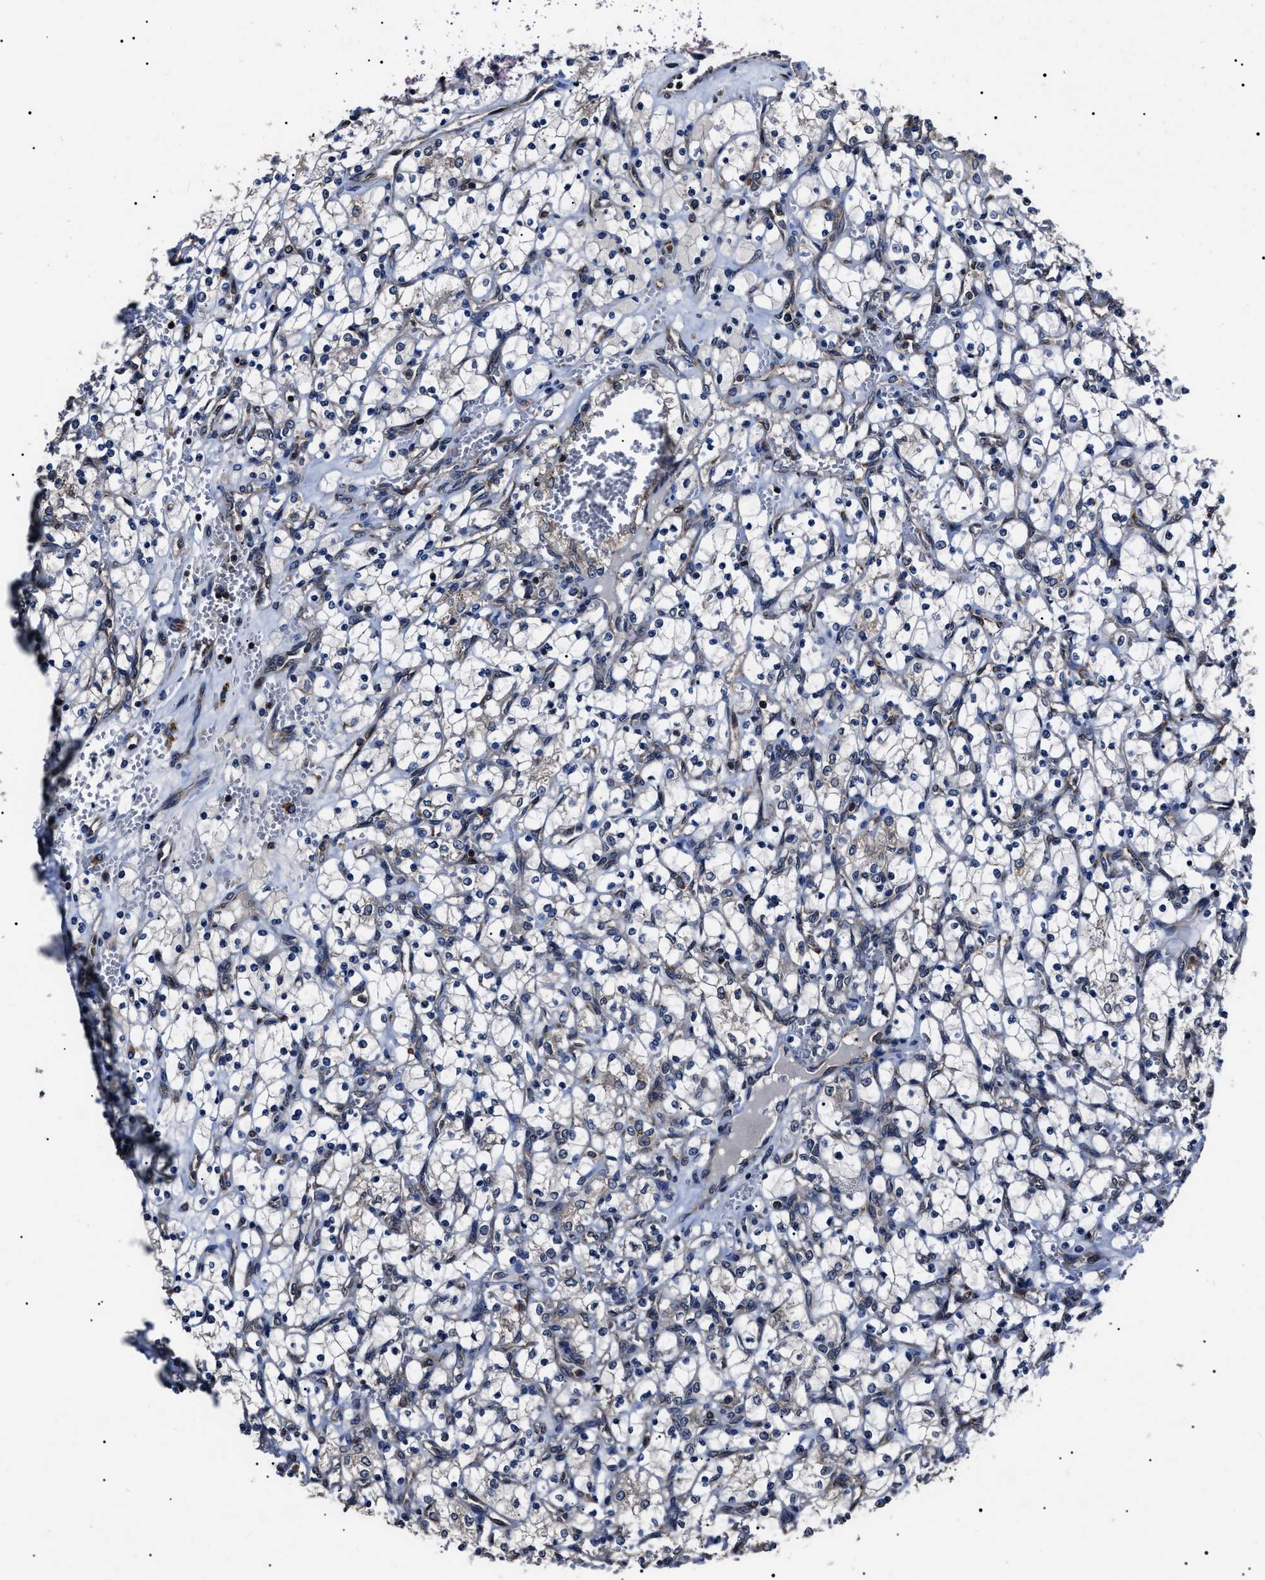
{"staining": {"intensity": "negative", "quantity": "none", "location": "none"}, "tissue": "renal cancer", "cell_type": "Tumor cells", "image_type": "cancer", "snomed": [{"axis": "morphology", "description": "Adenocarcinoma, NOS"}, {"axis": "topography", "description": "Kidney"}], "caption": "Photomicrograph shows no significant protein positivity in tumor cells of renal cancer (adenocarcinoma).", "gene": "CCT8", "patient": {"sex": "female", "age": 69}}